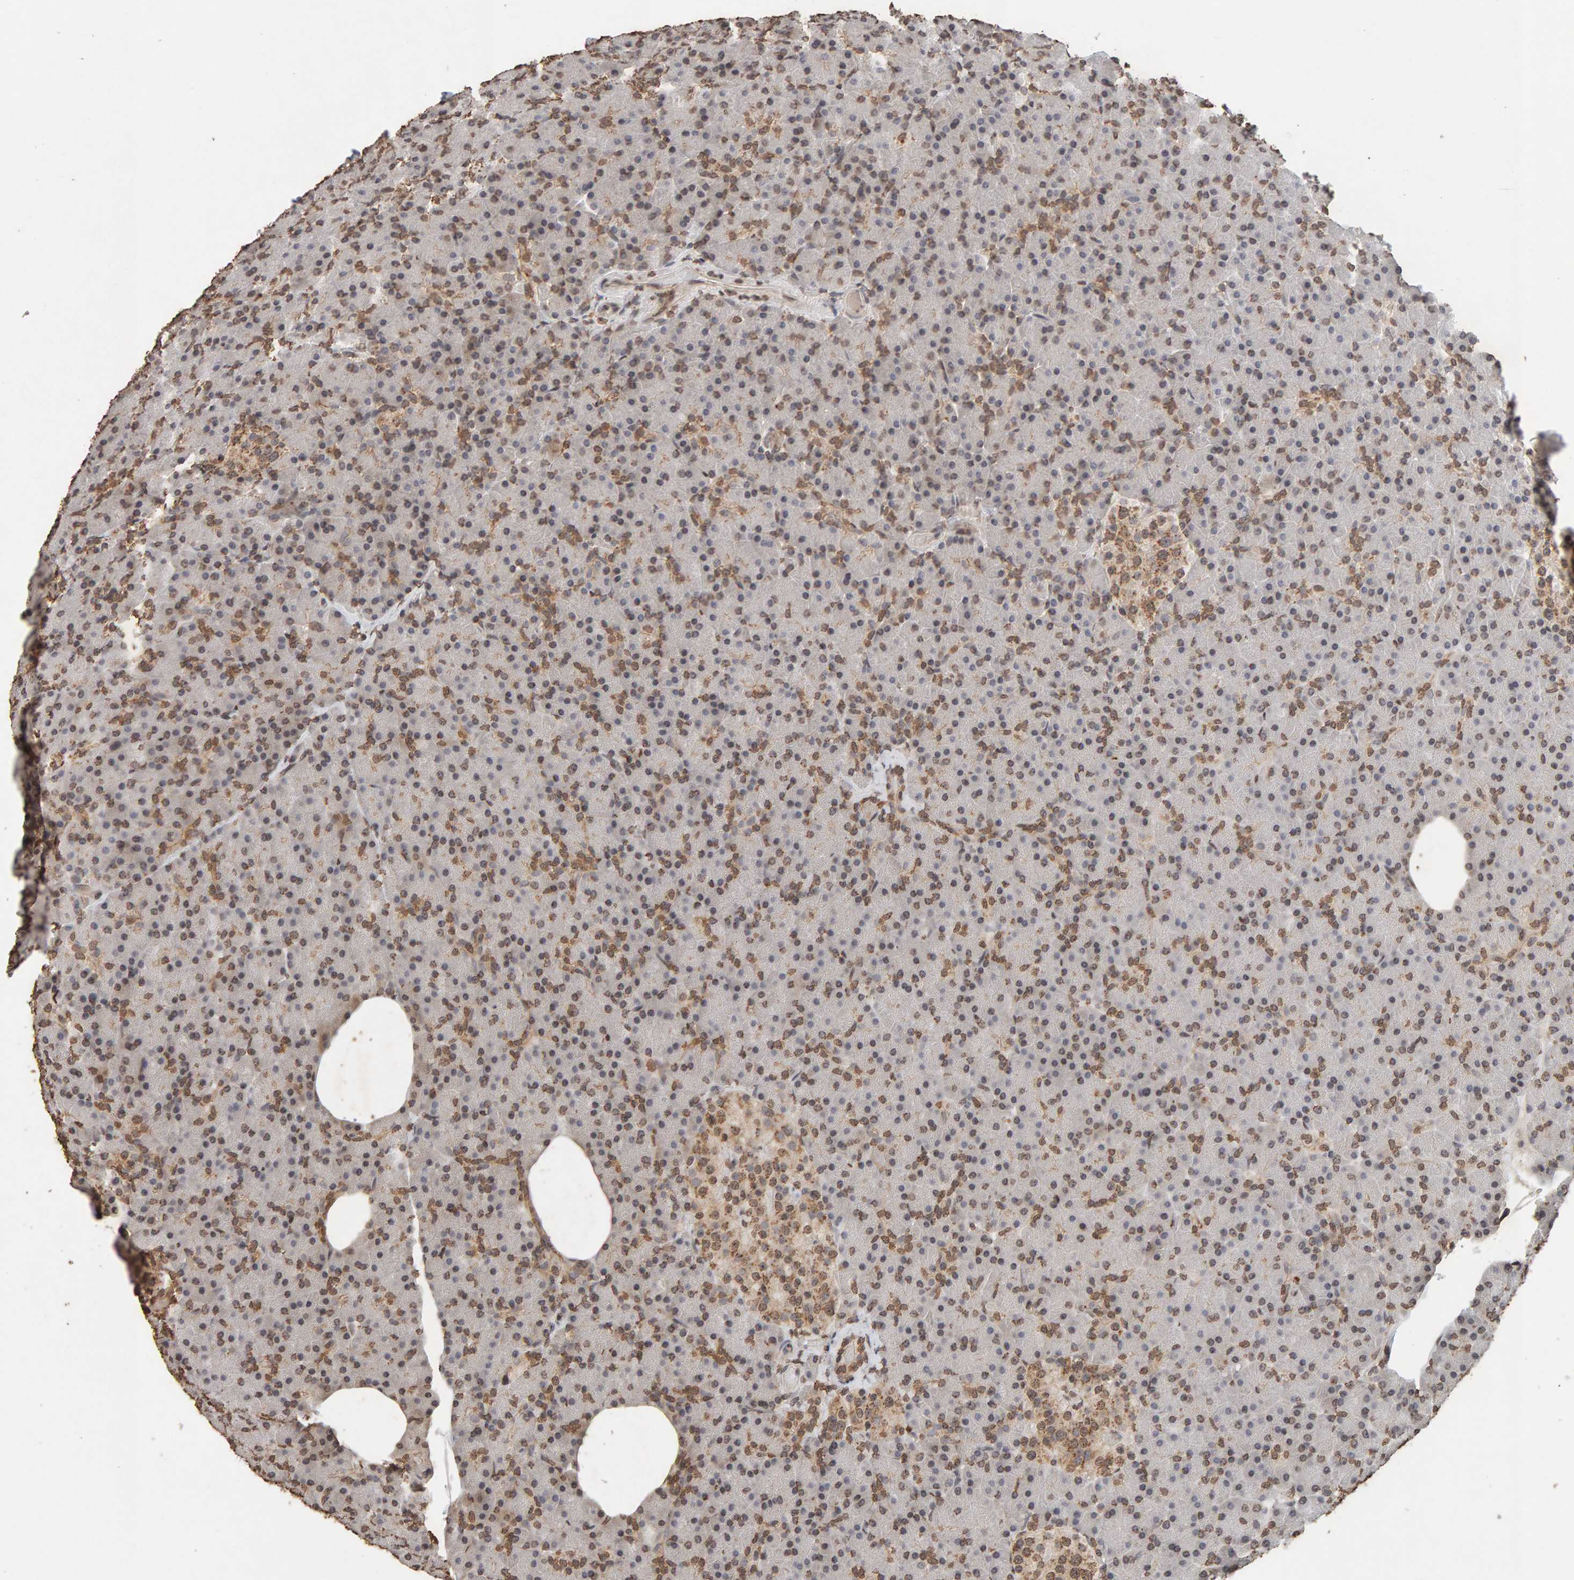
{"staining": {"intensity": "moderate", "quantity": ">75%", "location": "cytoplasmic/membranous,nuclear"}, "tissue": "pancreas", "cell_type": "Exocrine glandular cells", "image_type": "normal", "snomed": [{"axis": "morphology", "description": "Normal tissue, NOS"}, {"axis": "topography", "description": "Pancreas"}], "caption": "This micrograph demonstrates IHC staining of unremarkable human pancreas, with medium moderate cytoplasmic/membranous,nuclear staining in about >75% of exocrine glandular cells.", "gene": "DNAJB5", "patient": {"sex": "female", "age": 43}}